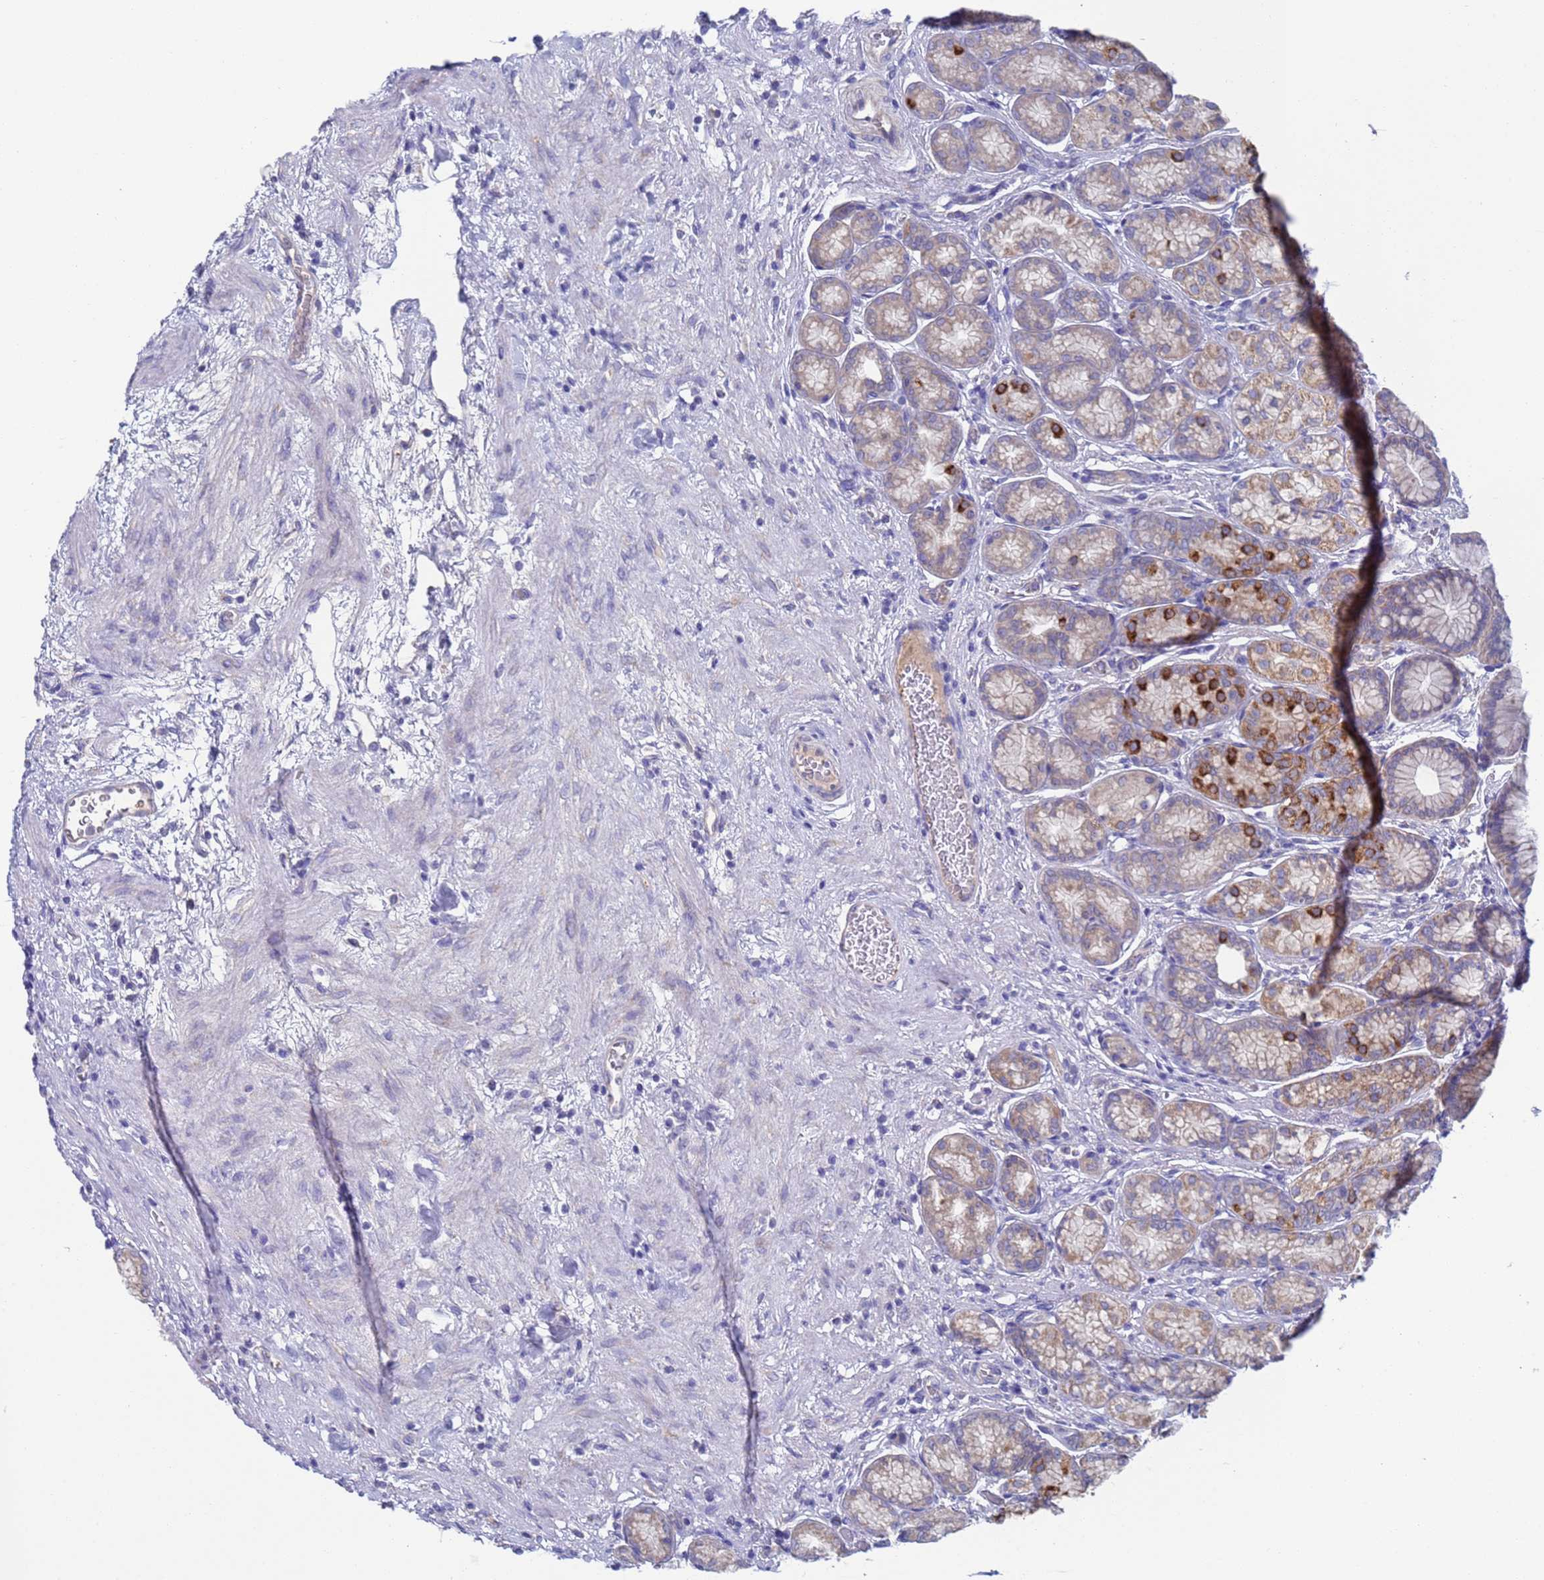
{"staining": {"intensity": "moderate", "quantity": ">75%", "location": "cytoplasmic/membranous"}, "tissue": "stomach", "cell_type": "Glandular cells", "image_type": "normal", "snomed": [{"axis": "morphology", "description": "Normal tissue, NOS"}, {"axis": "morphology", "description": "Adenocarcinoma, NOS"}, {"axis": "morphology", "description": "Adenocarcinoma, High grade"}, {"axis": "topography", "description": "Stomach, upper"}, {"axis": "topography", "description": "Stomach"}], "caption": "Glandular cells show medium levels of moderate cytoplasmic/membranous expression in approximately >75% of cells in unremarkable human stomach.", "gene": "PET117", "patient": {"sex": "female", "age": 65}}